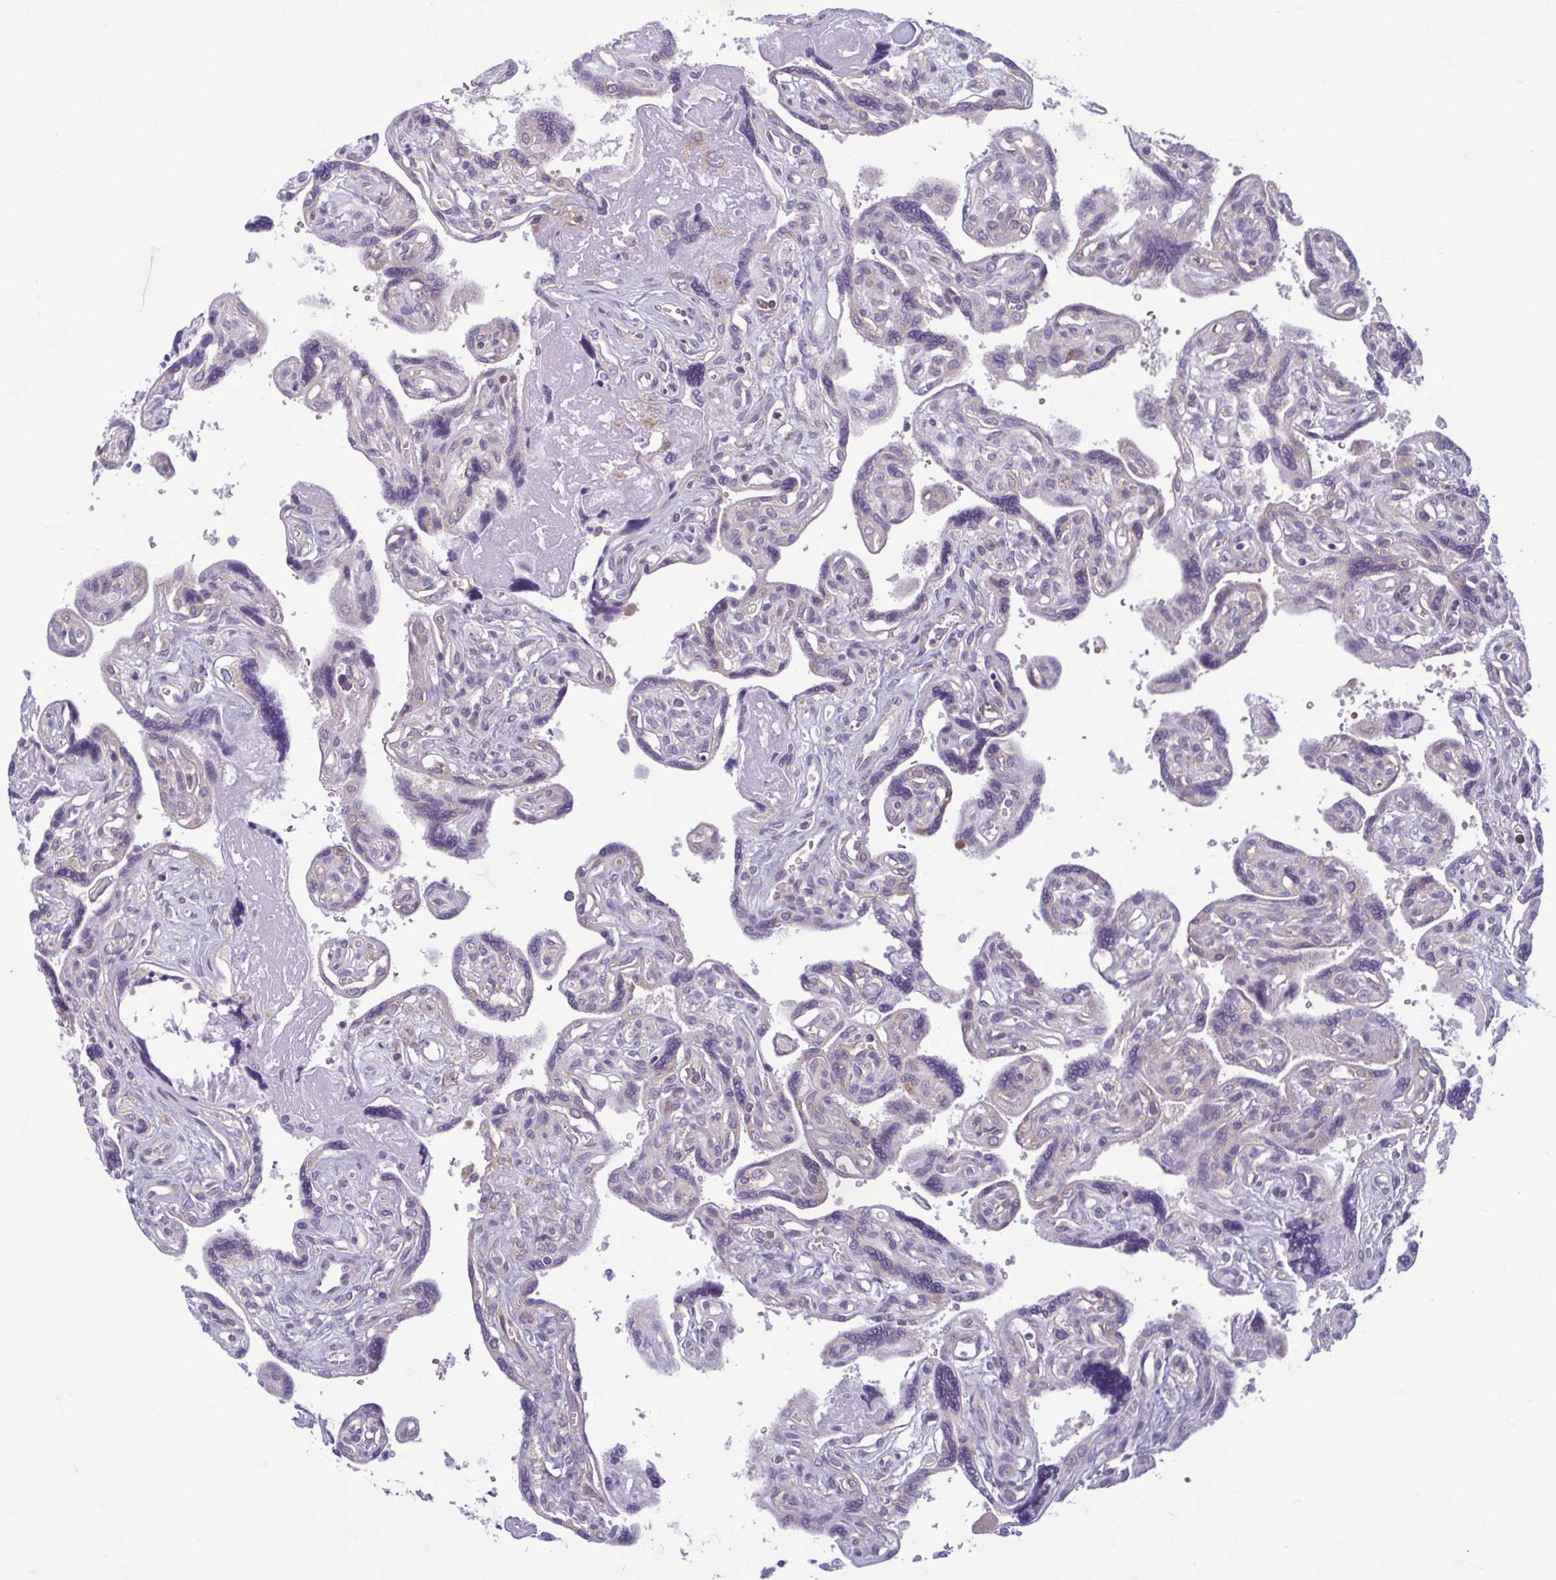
{"staining": {"intensity": "moderate", "quantity": "25%-75%", "location": "cytoplasmic/membranous"}, "tissue": "placenta", "cell_type": "Trophoblastic cells", "image_type": "normal", "snomed": [{"axis": "morphology", "description": "Normal tissue, NOS"}, {"axis": "topography", "description": "Placenta"}], "caption": "Immunohistochemical staining of unremarkable placenta shows 25%-75% levels of moderate cytoplasmic/membranous protein staining in about 25%-75% of trophoblastic cells. (DAB = brown stain, brightfield microscopy at high magnification).", "gene": "RPS16", "patient": {"sex": "female", "age": 39}}